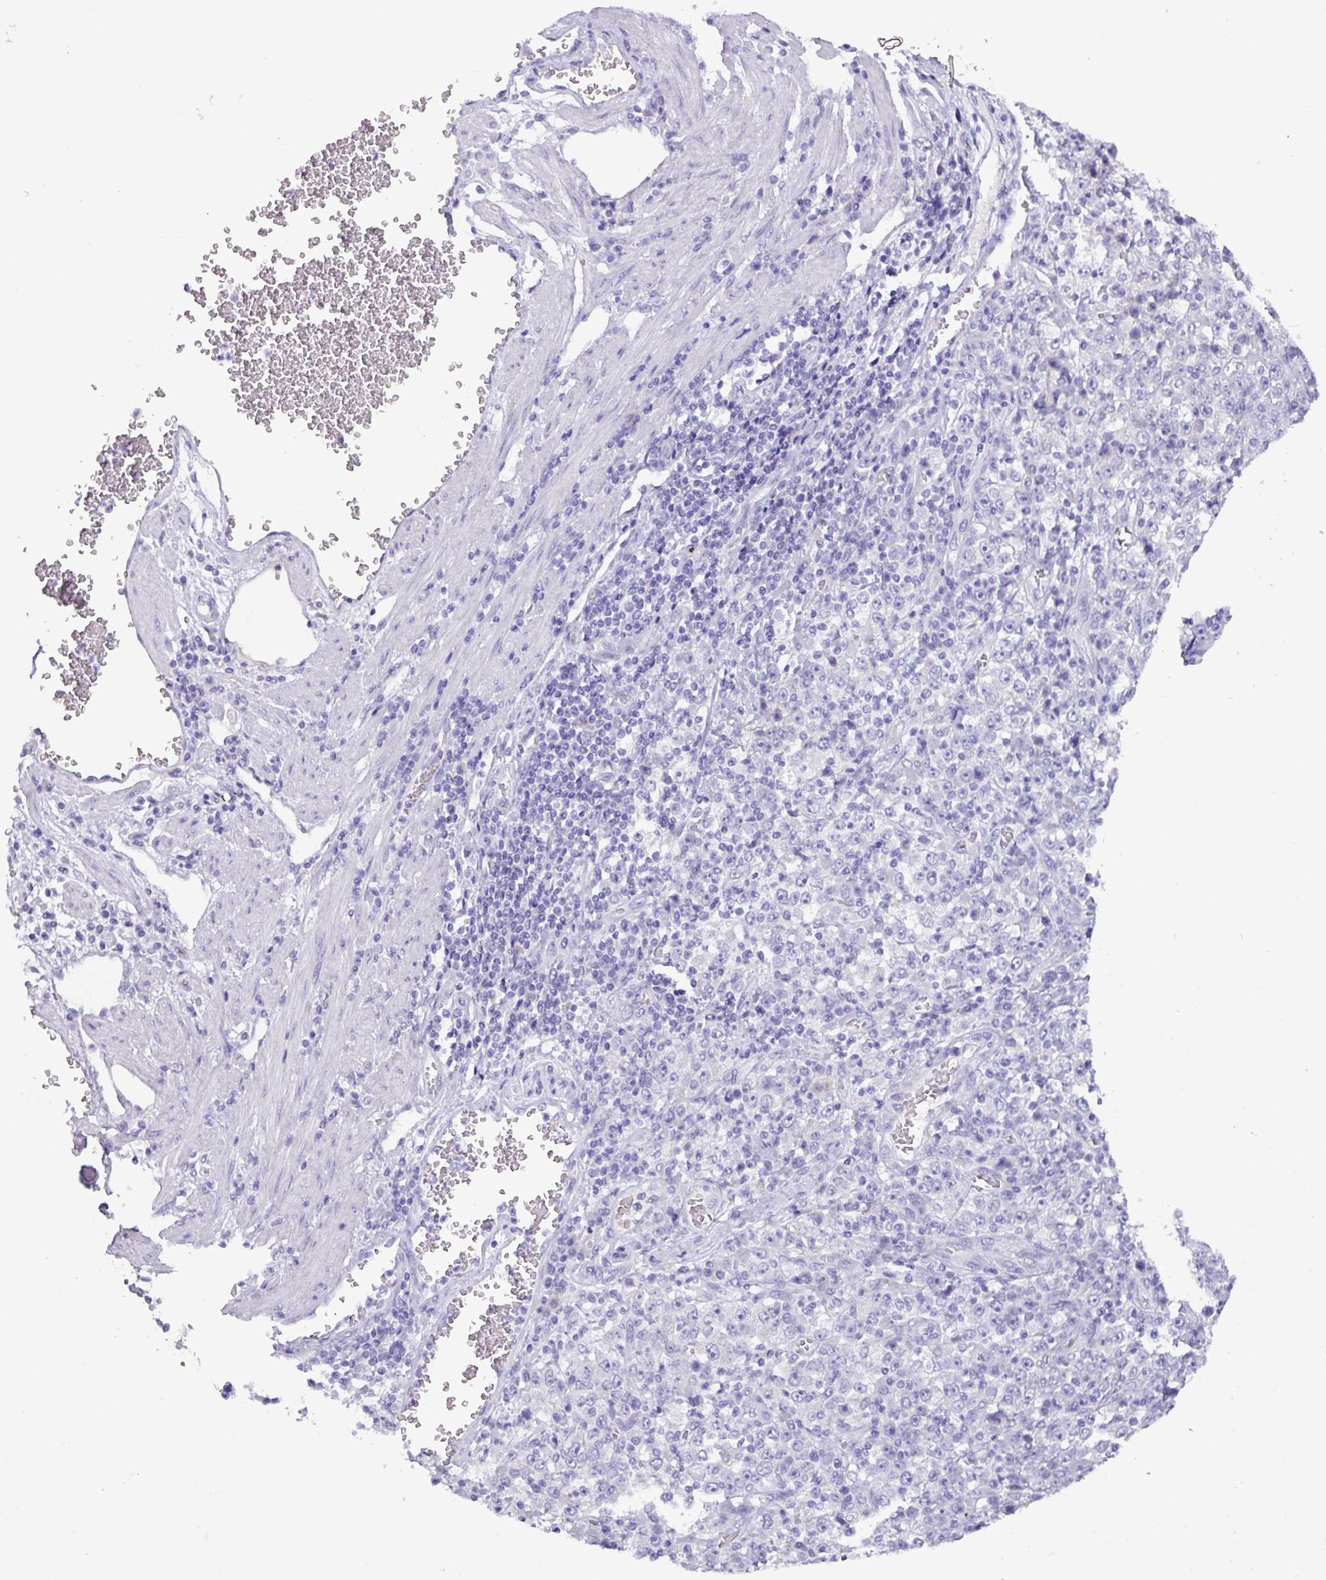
{"staining": {"intensity": "negative", "quantity": "none", "location": "none"}, "tissue": "stomach cancer", "cell_type": "Tumor cells", "image_type": "cancer", "snomed": [{"axis": "morphology", "description": "Normal tissue, NOS"}, {"axis": "morphology", "description": "Adenocarcinoma, NOS"}, {"axis": "topography", "description": "Stomach, upper"}, {"axis": "topography", "description": "Stomach"}], "caption": "Stomach cancer was stained to show a protein in brown. There is no significant positivity in tumor cells.", "gene": "STIMATE", "patient": {"sex": "male", "age": 59}}